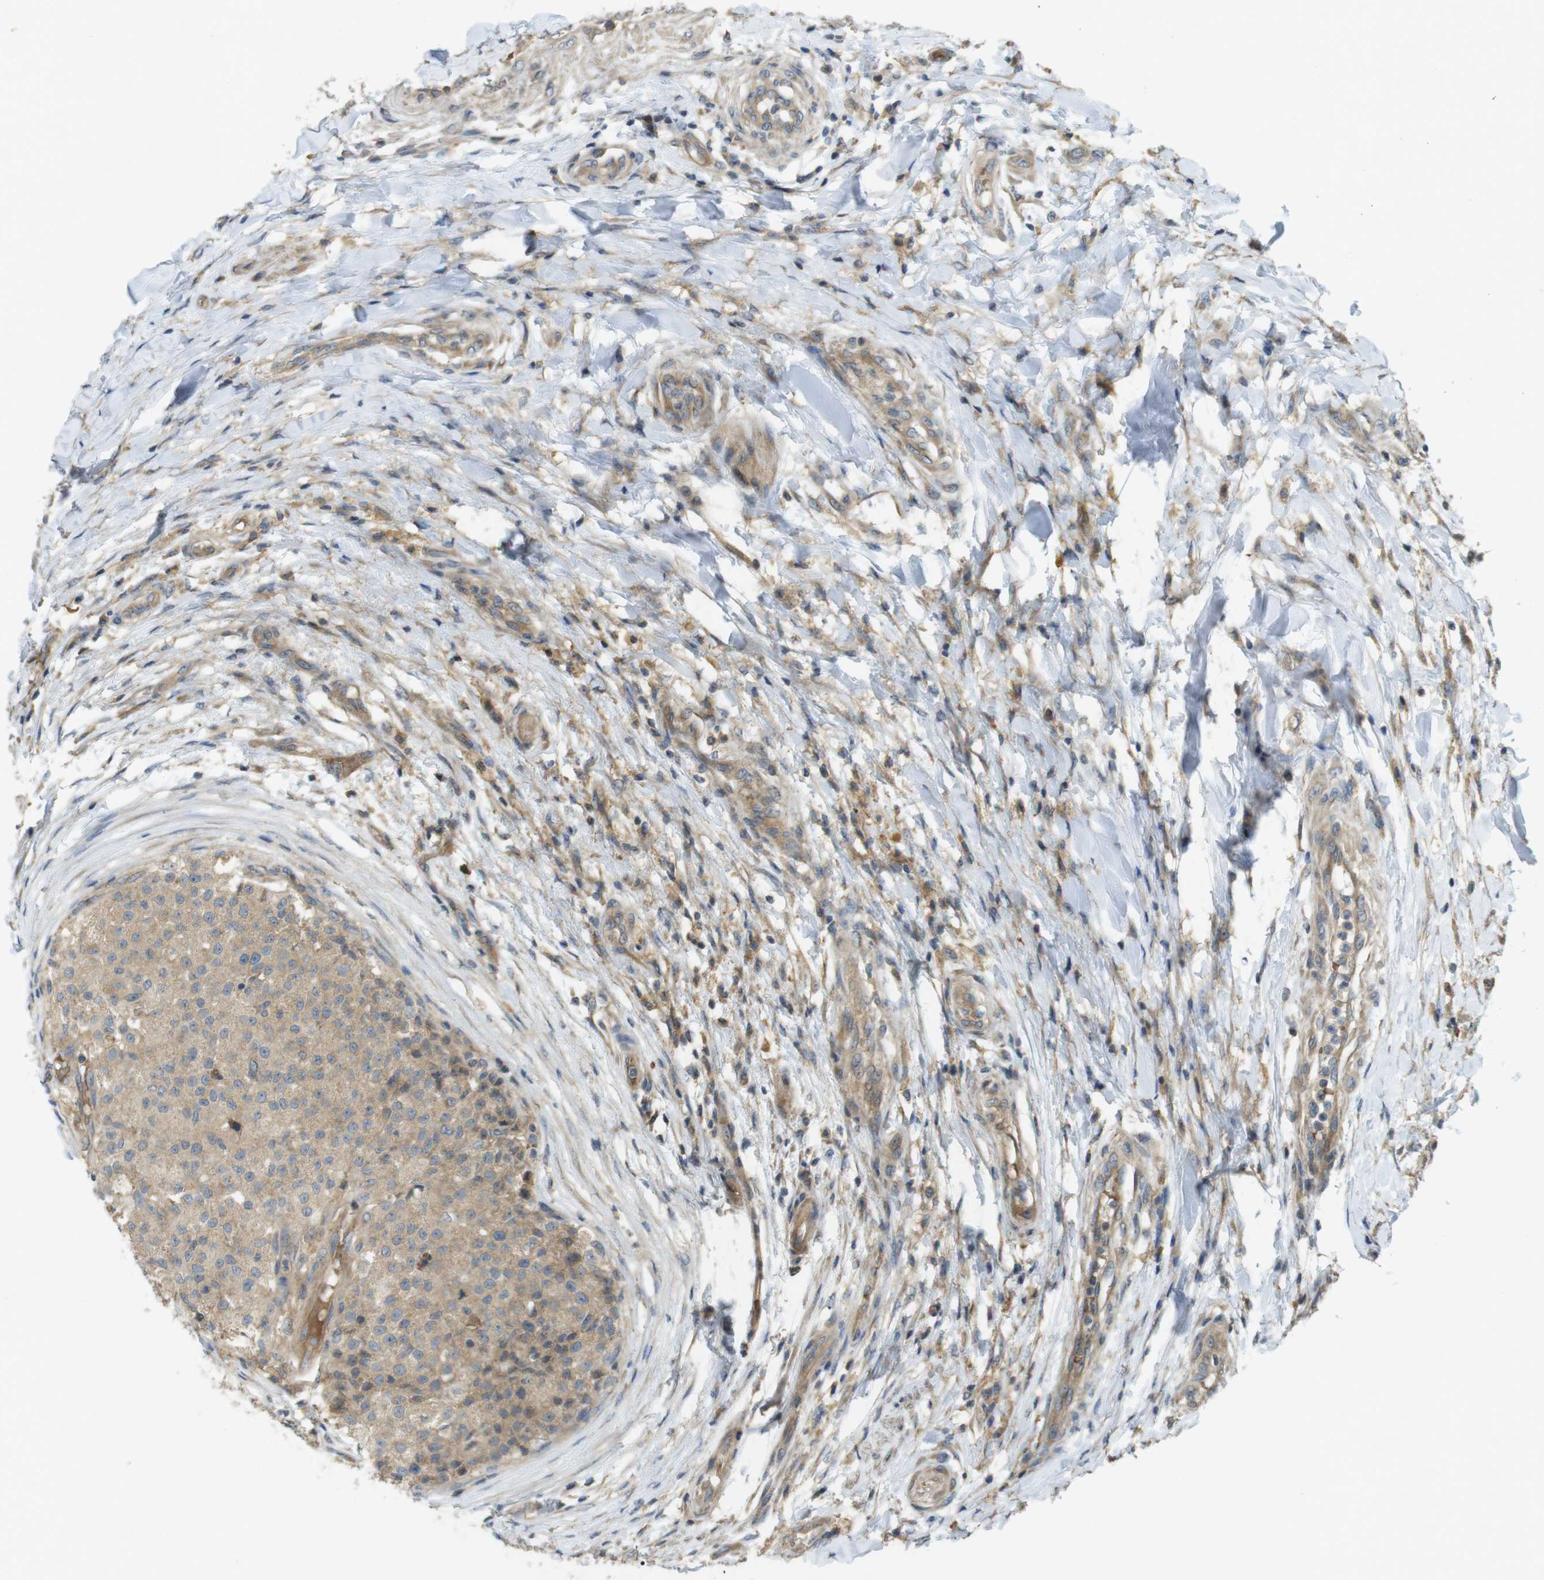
{"staining": {"intensity": "moderate", "quantity": ">75%", "location": "cytoplasmic/membranous"}, "tissue": "testis cancer", "cell_type": "Tumor cells", "image_type": "cancer", "snomed": [{"axis": "morphology", "description": "Seminoma, NOS"}, {"axis": "topography", "description": "Testis"}], "caption": "Human testis cancer (seminoma) stained with a protein marker displays moderate staining in tumor cells.", "gene": "CLTC", "patient": {"sex": "male", "age": 59}}